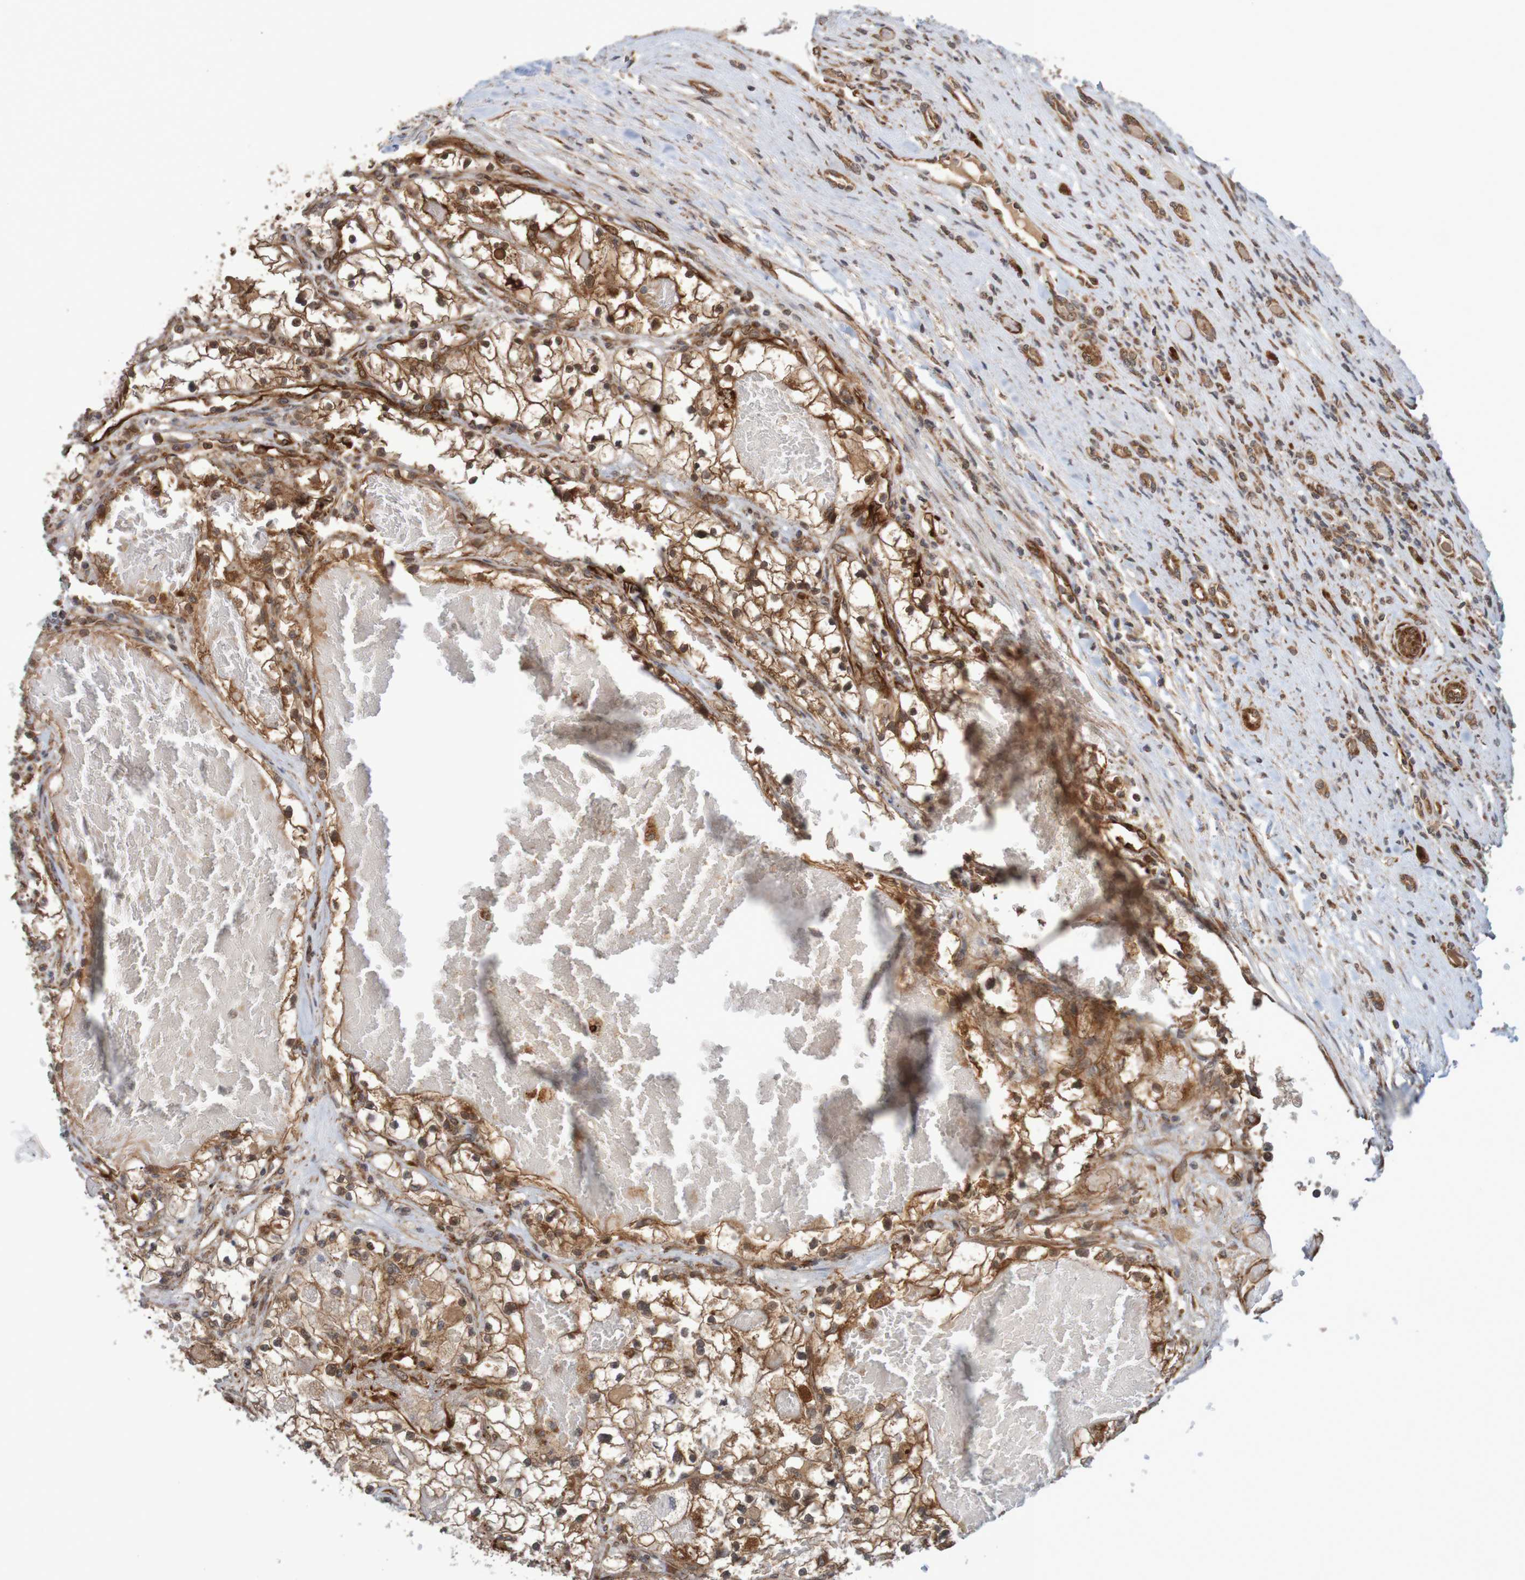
{"staining": {"intensity": "moderate", "quantity": ">75%", "location": "cytoplasmic/membranous"}, "tissue": "renal cancer", "cell_type": "Tumor cells", "image_type": "cancer", "snomed": [{"axis": "morphology", "description": "Adenocarcinoma, NOS"}, {"axis": "topography", "description": "Kidney"}], "caption": "Immunohistochemical staining of renal cancer demonstrates medium levels of moderate cytoplasmic/membranous staining in approximately >75% of tumor cells.", "gene": "MRPL52", "patient": {"sex": "male", "age": 68}}